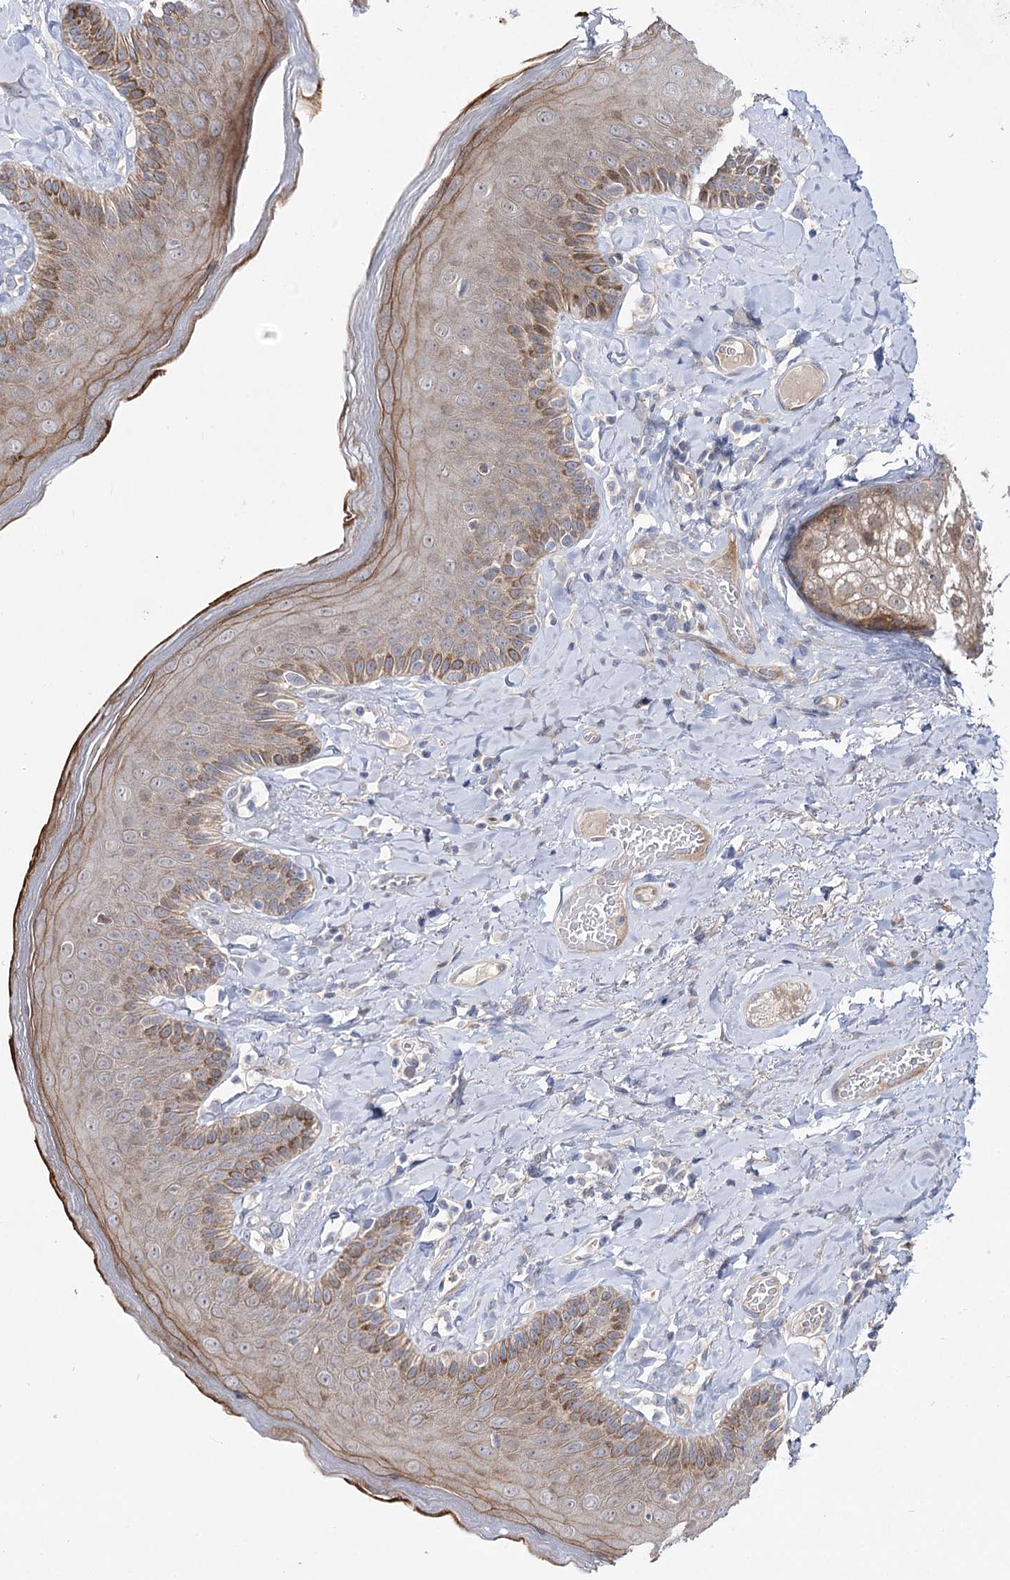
{"staining": {"intensity": "moderate", "quantity": ">75%", "location": "cytoplasmic/membranous"}, "tissue": "skin", "cell_type": "Epidermal cells", "image_type": "normal", "snomed": [{"axis": "morphology", "description": "Normal tissue, NOS"}, {"axis": "topography", "description": "Anal"}], "caption": "Immunohistochemical staining of benign skin reveals >75% levels of moderate cytoplasmic/membranous protein expression in about >75% of epidermal cells.", "gene": "ARHGAP32", "patient": {"sex": "male", "age": 69}}